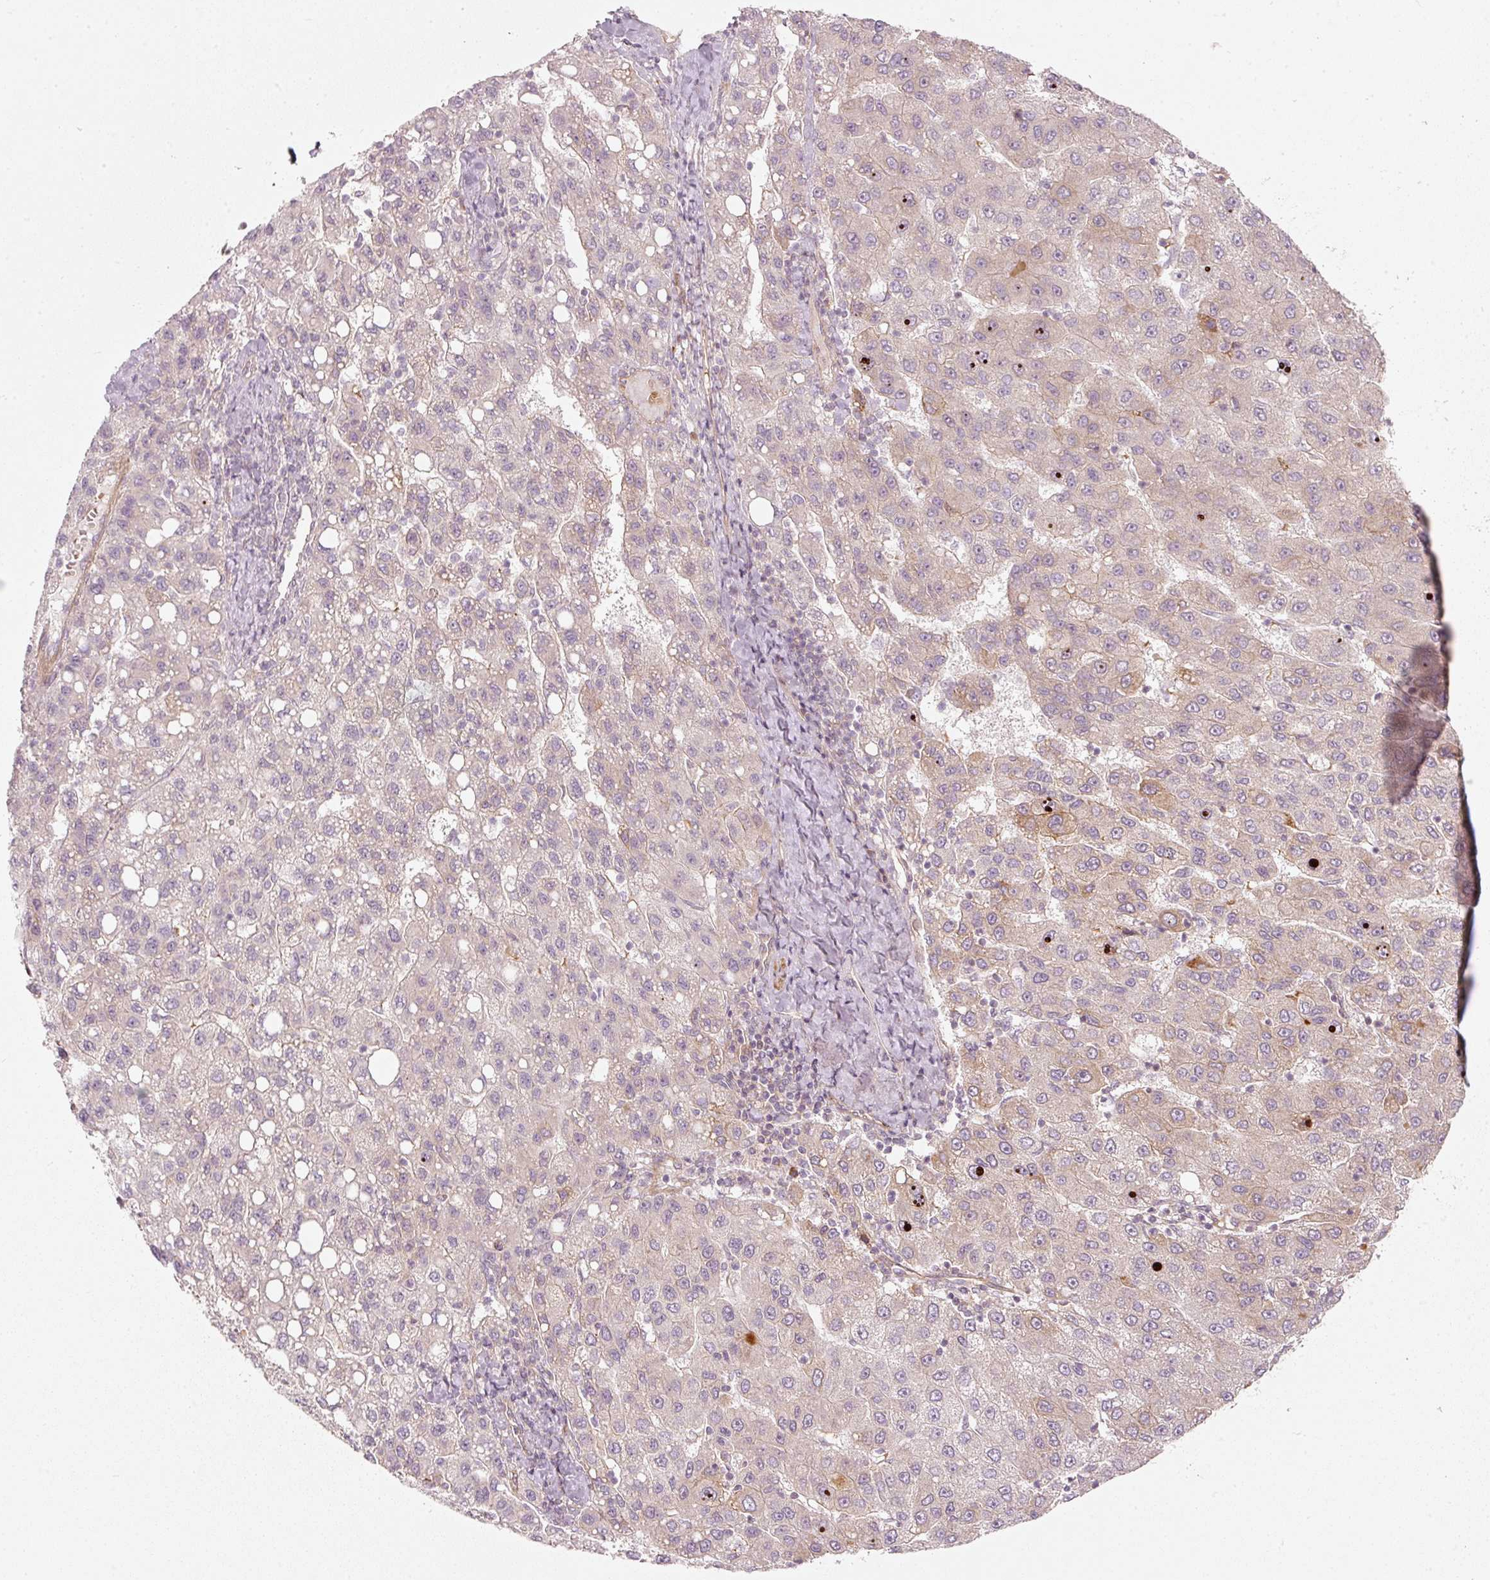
{"staining": {"intensity": "negative", "quantity": "none", "location": "none"}, "tissue": "liver cancer", "cell_type": "Tumor cells", "image_type": "cancer", "snomed": [{"axis": "morphology", "description": "Carcinoma, Hepatocellular, NOS"}, {"axis": "topography", "description": "Liver"}], "caption": "The histopathology image shows no staining of tumor cells in liver hepatocellular carcinoma. (DAB immunohistochemistry (IHC) visualized using brightfield microscopy, high magnification).", "gene": "KCNQ1", "patient": {"sex": "female", "age": 82}}